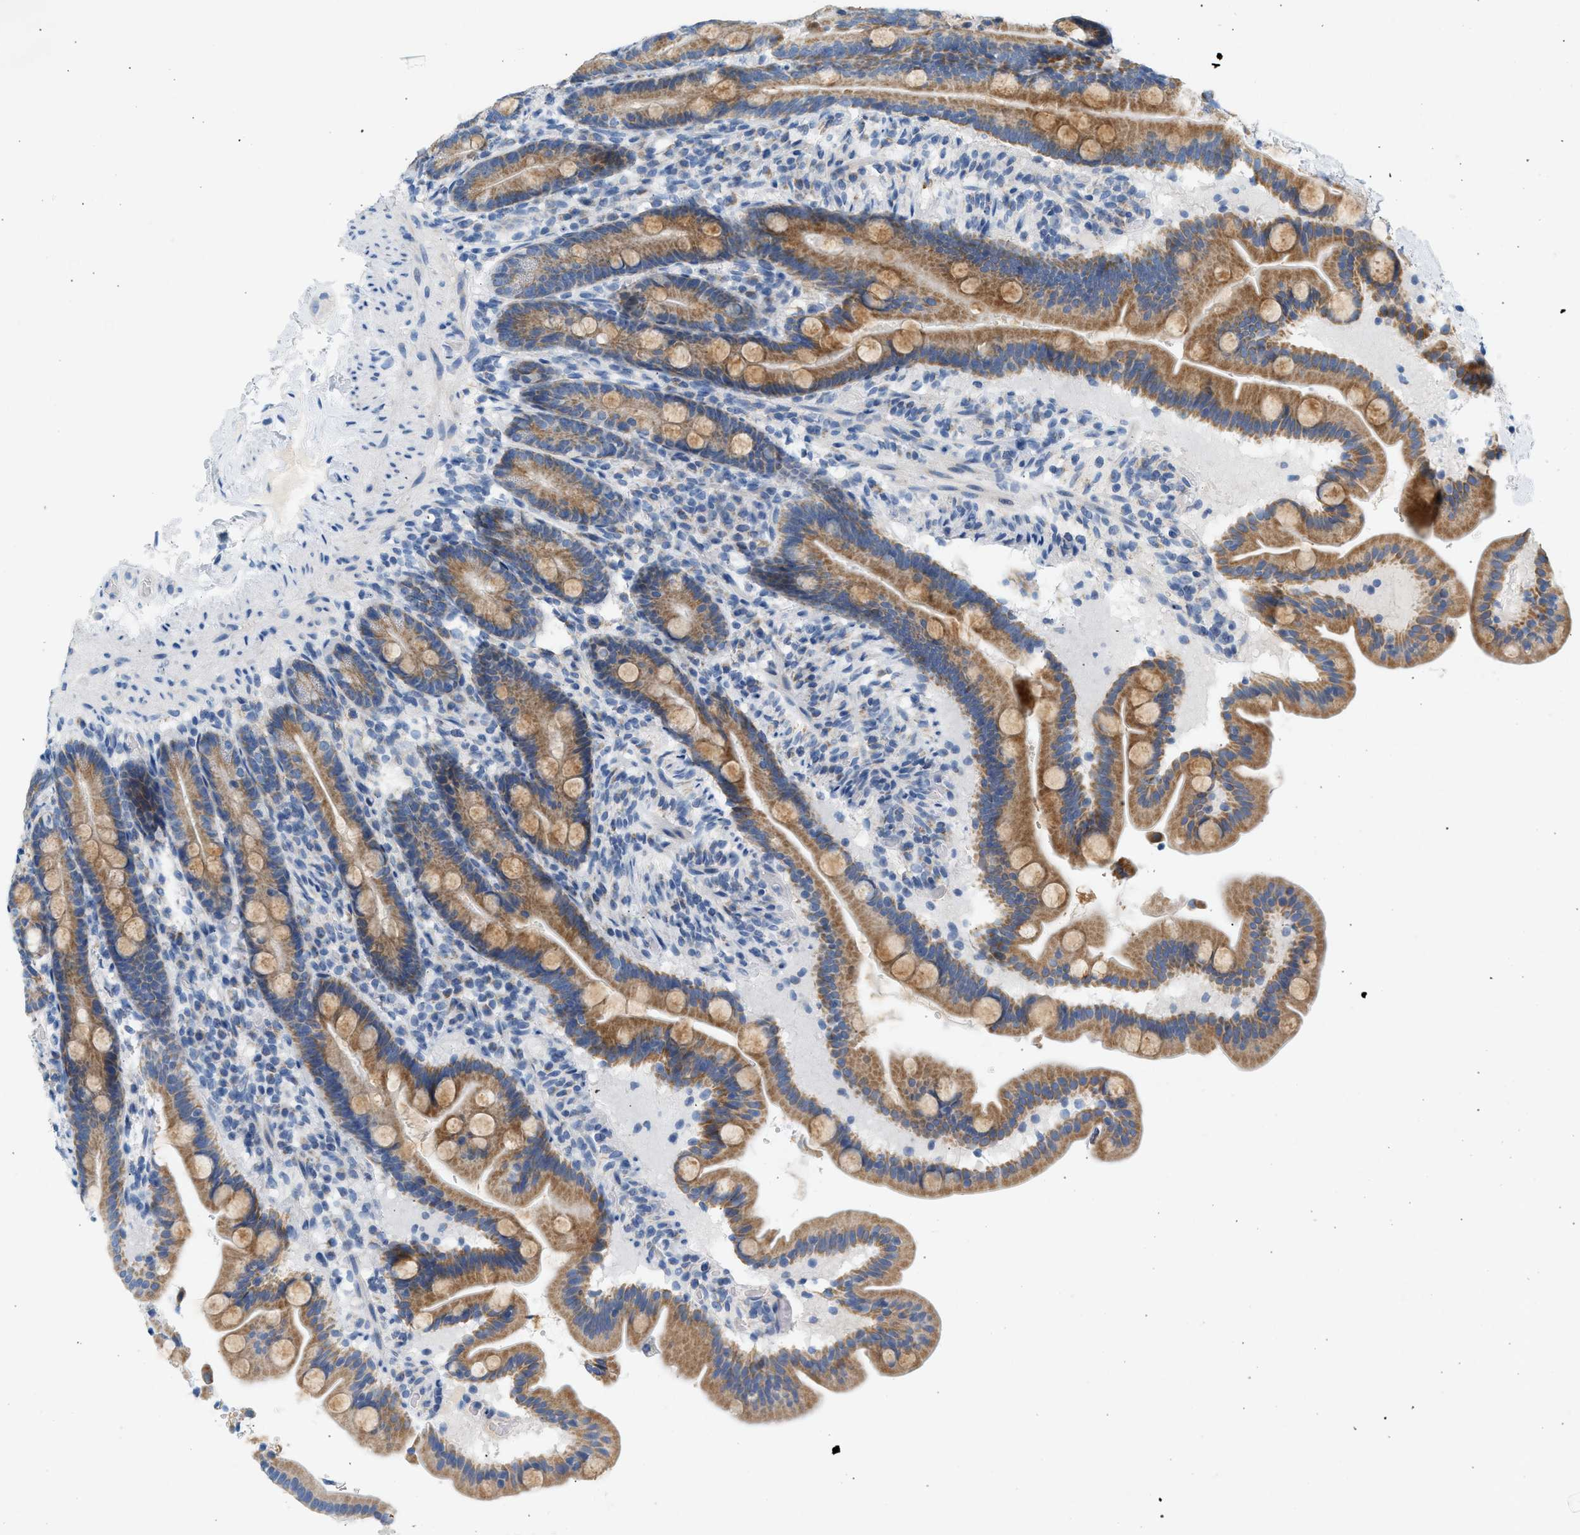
{"staining": {"intensity": "moderate", "quantity": ">75%", "location": "cytoplasmic/membranous"}, "tissue": "duodenum", "cell_type": "Glandular cells", "image_type": "normal", "snomed": [{"axis": "morphology", "description": "Normal tissue, NOS"}, {"axis": "topography", "description": "Duodenum"}], "caption": "This is a photomicrograph of immunohistochemistry (IHC) staining of unremarkable duodenum, which shows moderate expression in the cytoplasmic/membranous of glandular cells.", "gene": "NDUFS8", "patient": {"sex": "male", "age": 54}}